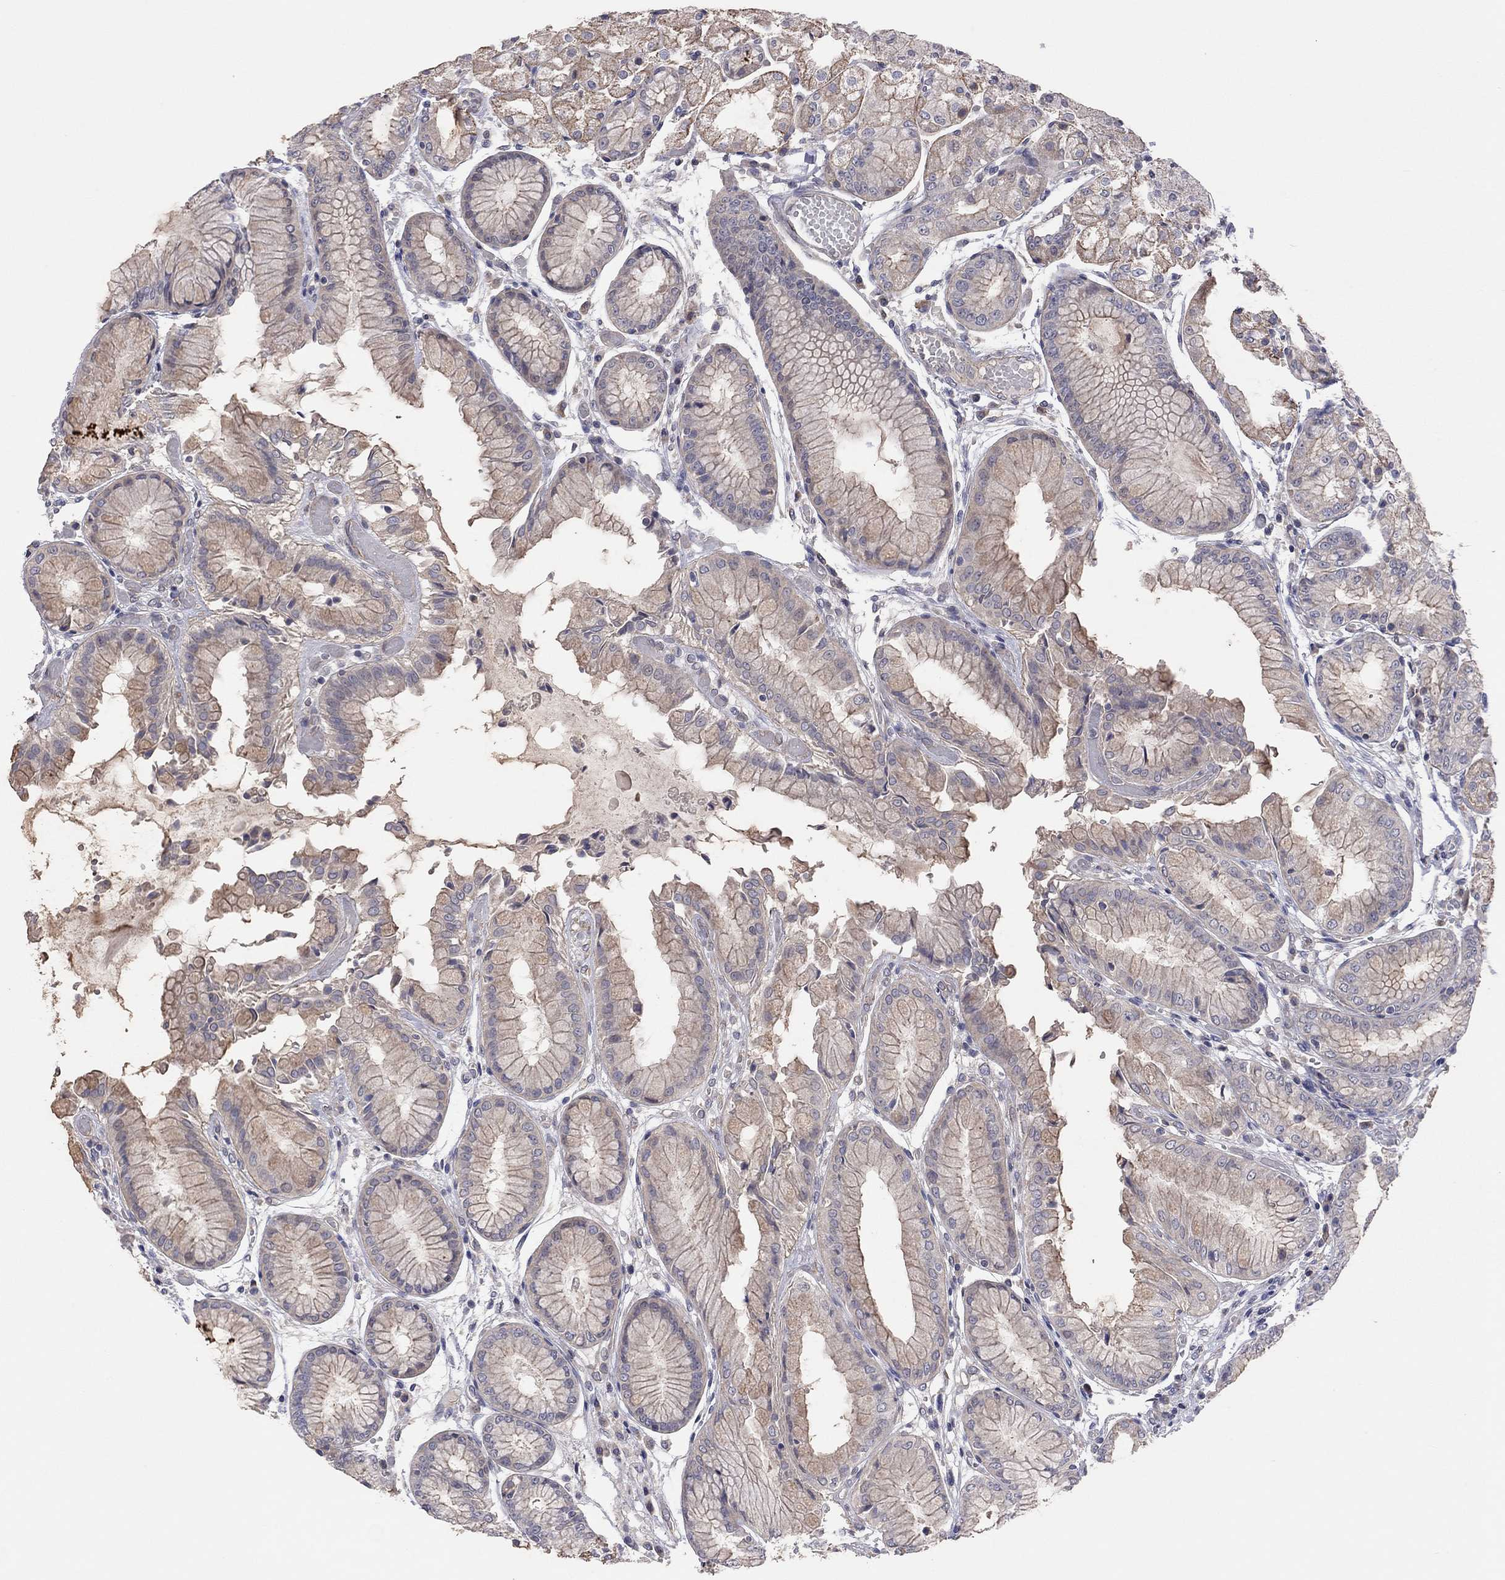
{"staining": {"intensity": "moderate", "quantity": "<25%", "location": "cytoplasmic/membranous"}, "tissue": "stomach", "cell_type": "Glandular cells", "image_type": "normal", "snomed": [{"axis": "morphology", "description": "Normal tissue, NOS"}, {"axis": "topography", "description": "Stomach, upper"}], "caption": "Immunohistochemistry (IHC) image of unremarkable stomach: stomach stained using immunohistochemistry (IHC) shows low levels of moderate protein expression localized specifically in the cytoplasmic/membranous of glandular cells, appearing as a cytoplasmic/membranous brown color.", "gene": "KCNB1", "patient": {"sex": "male", "age": 72}}